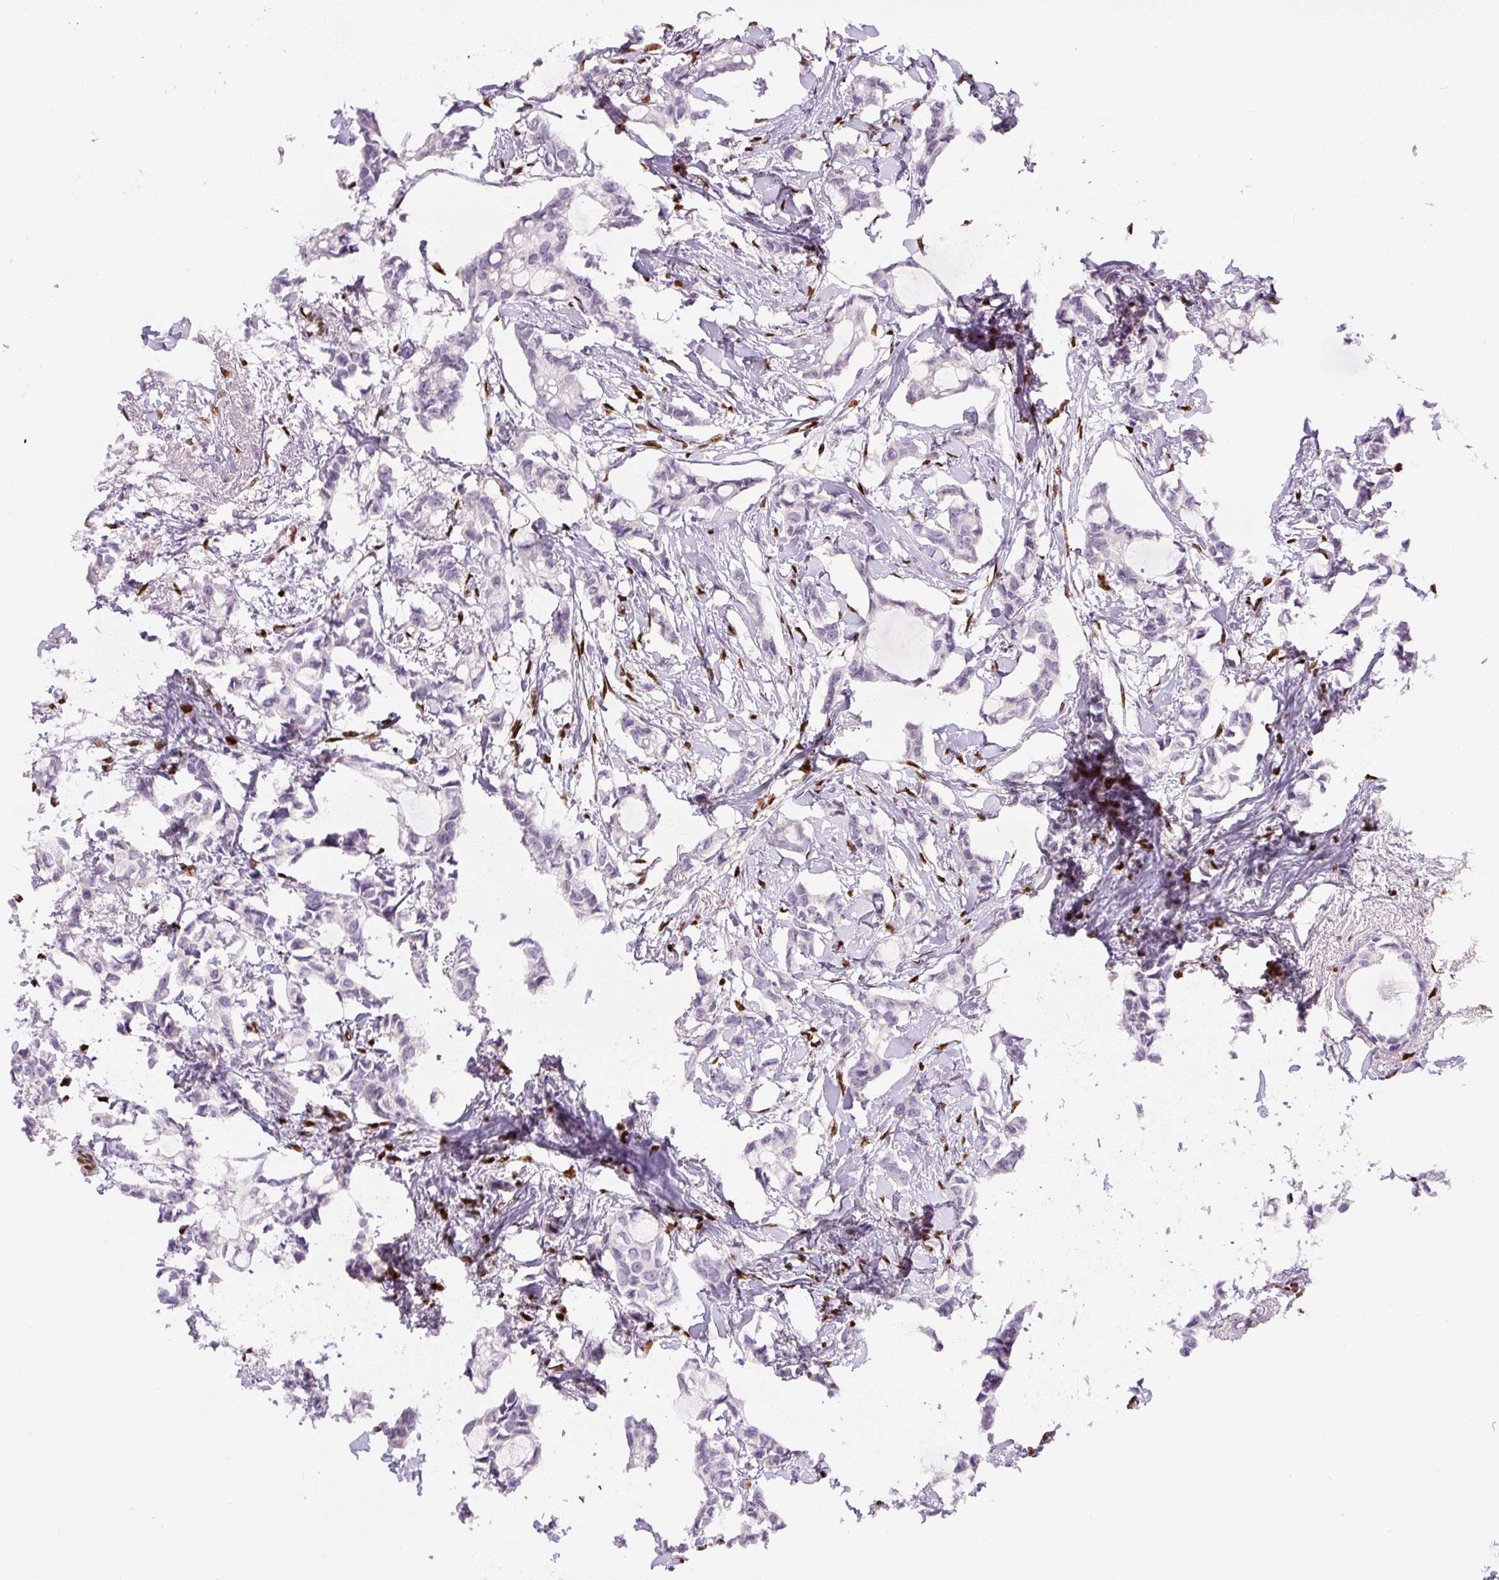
{"staining": {"intensity": "negative", "quantity": "none", "location": "none"}, "tissue": "breast cancer", "cell_type": "Tumor cells", "image_type": "cancer", "snomed": [{"axis": "morphology", "description": "Duct carcinoma"}, {"axis": "topography", "description": "Breast"}], "caption": "Micrograph shows no significant protein staining in tumor cells of infiltrating ductal carcinoma (breast).", "gene": "ZEB1", "patient": {"sex": "female", "age": 73}}